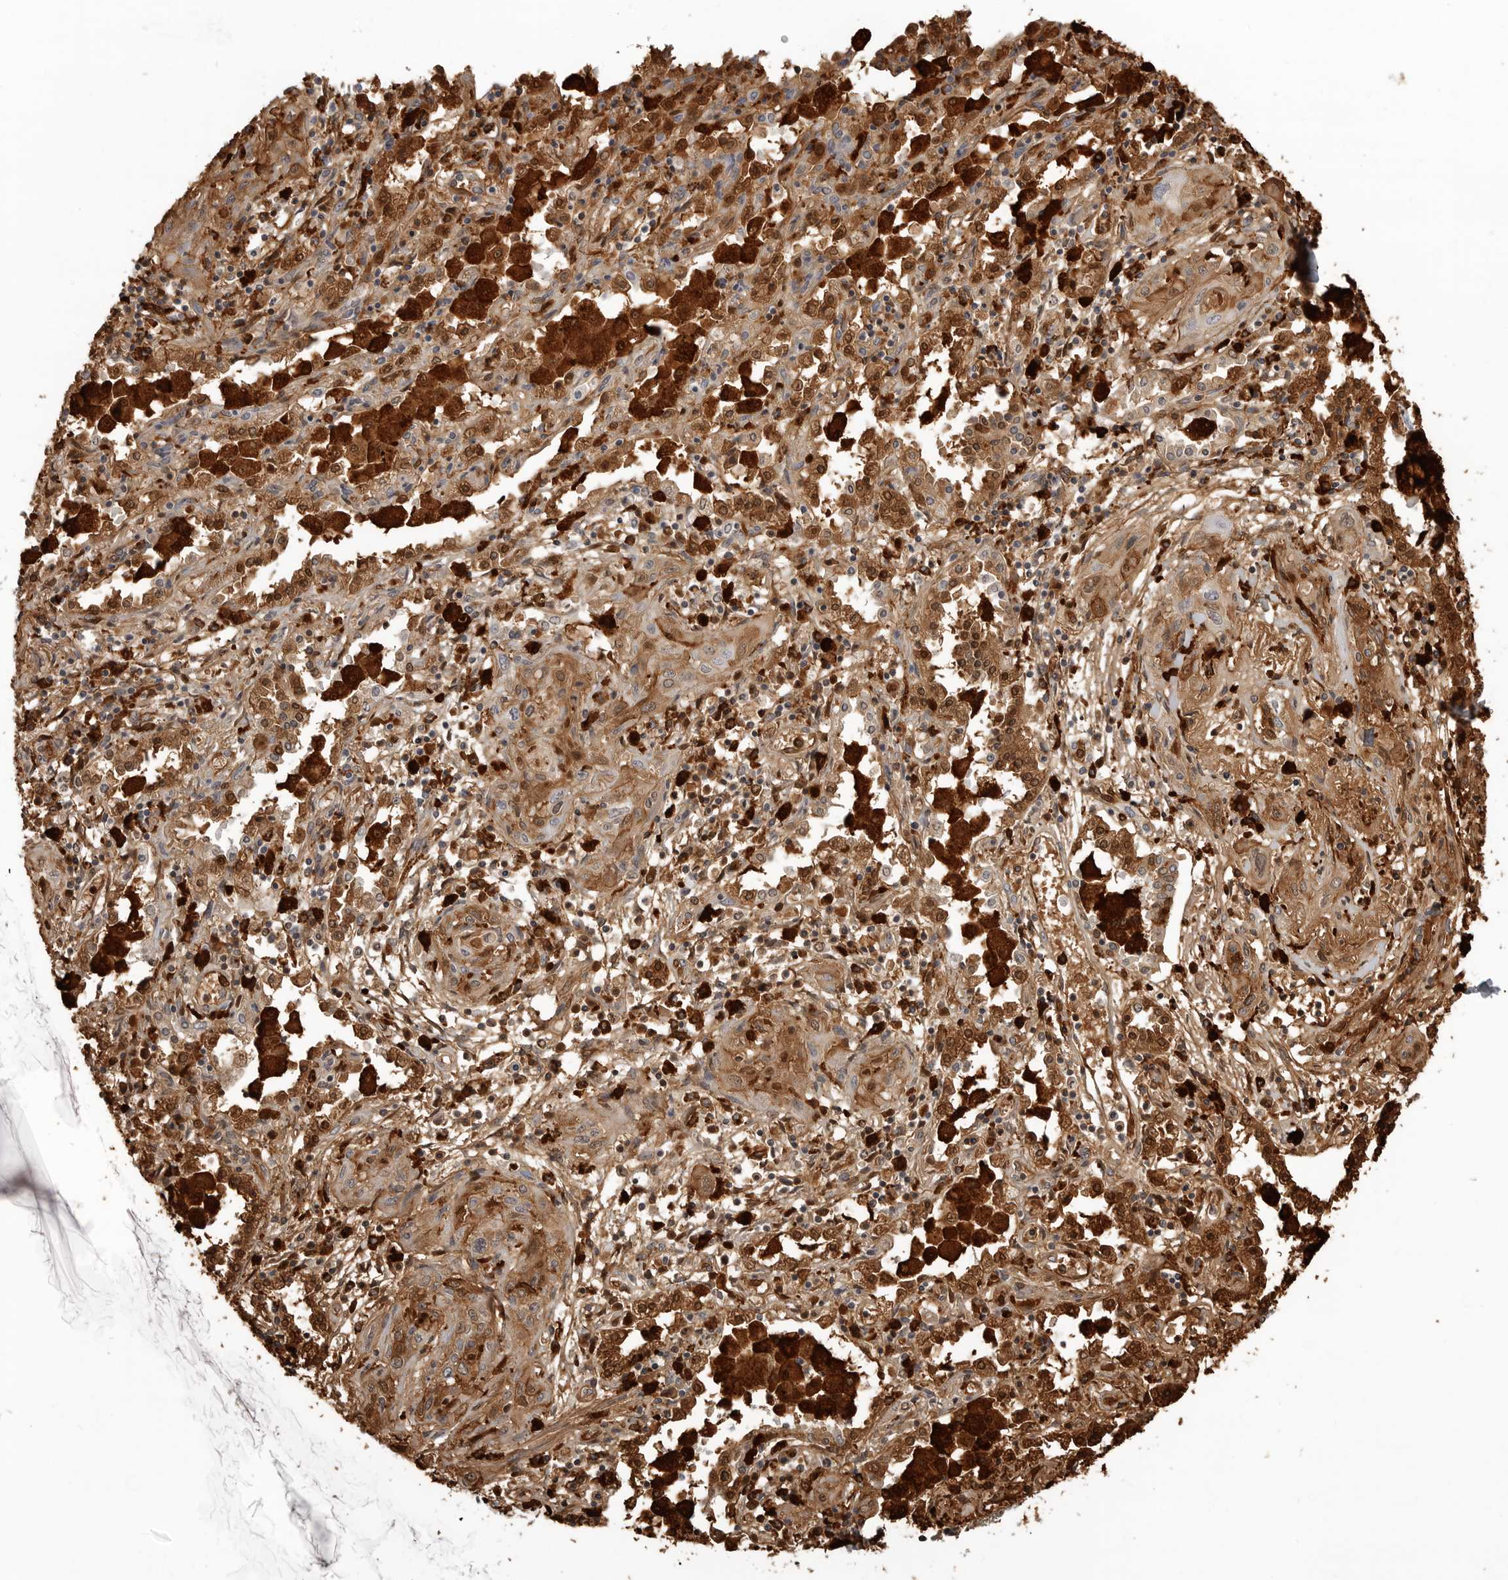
{"staining": {"intensity": "moderate", "quantity": ">75%", "location": "cytoplasmic/membranous"}, "tissue": "lung cancer", "cell_type": "Tumor cells", "image_type": "cancer", "snomed": [{"axis": "morphology", "description": "Squamous cell carcinoma, NOS"}, {"axis": "topography", "description": "Lung"}], "caption": "Protein staining exhibits moderate cytoplasmic/membranous expression in approximately >75% of tumor cells in squamous cell carcinoma (lung). (Stains: DAB (3,3'-diaminobenzidine) in brown, nuclei in blue, Microscopy: brightfield microscopy at high magnification).", "gene": "IFI30", "patient": {"sex": "female", "age": 47}}